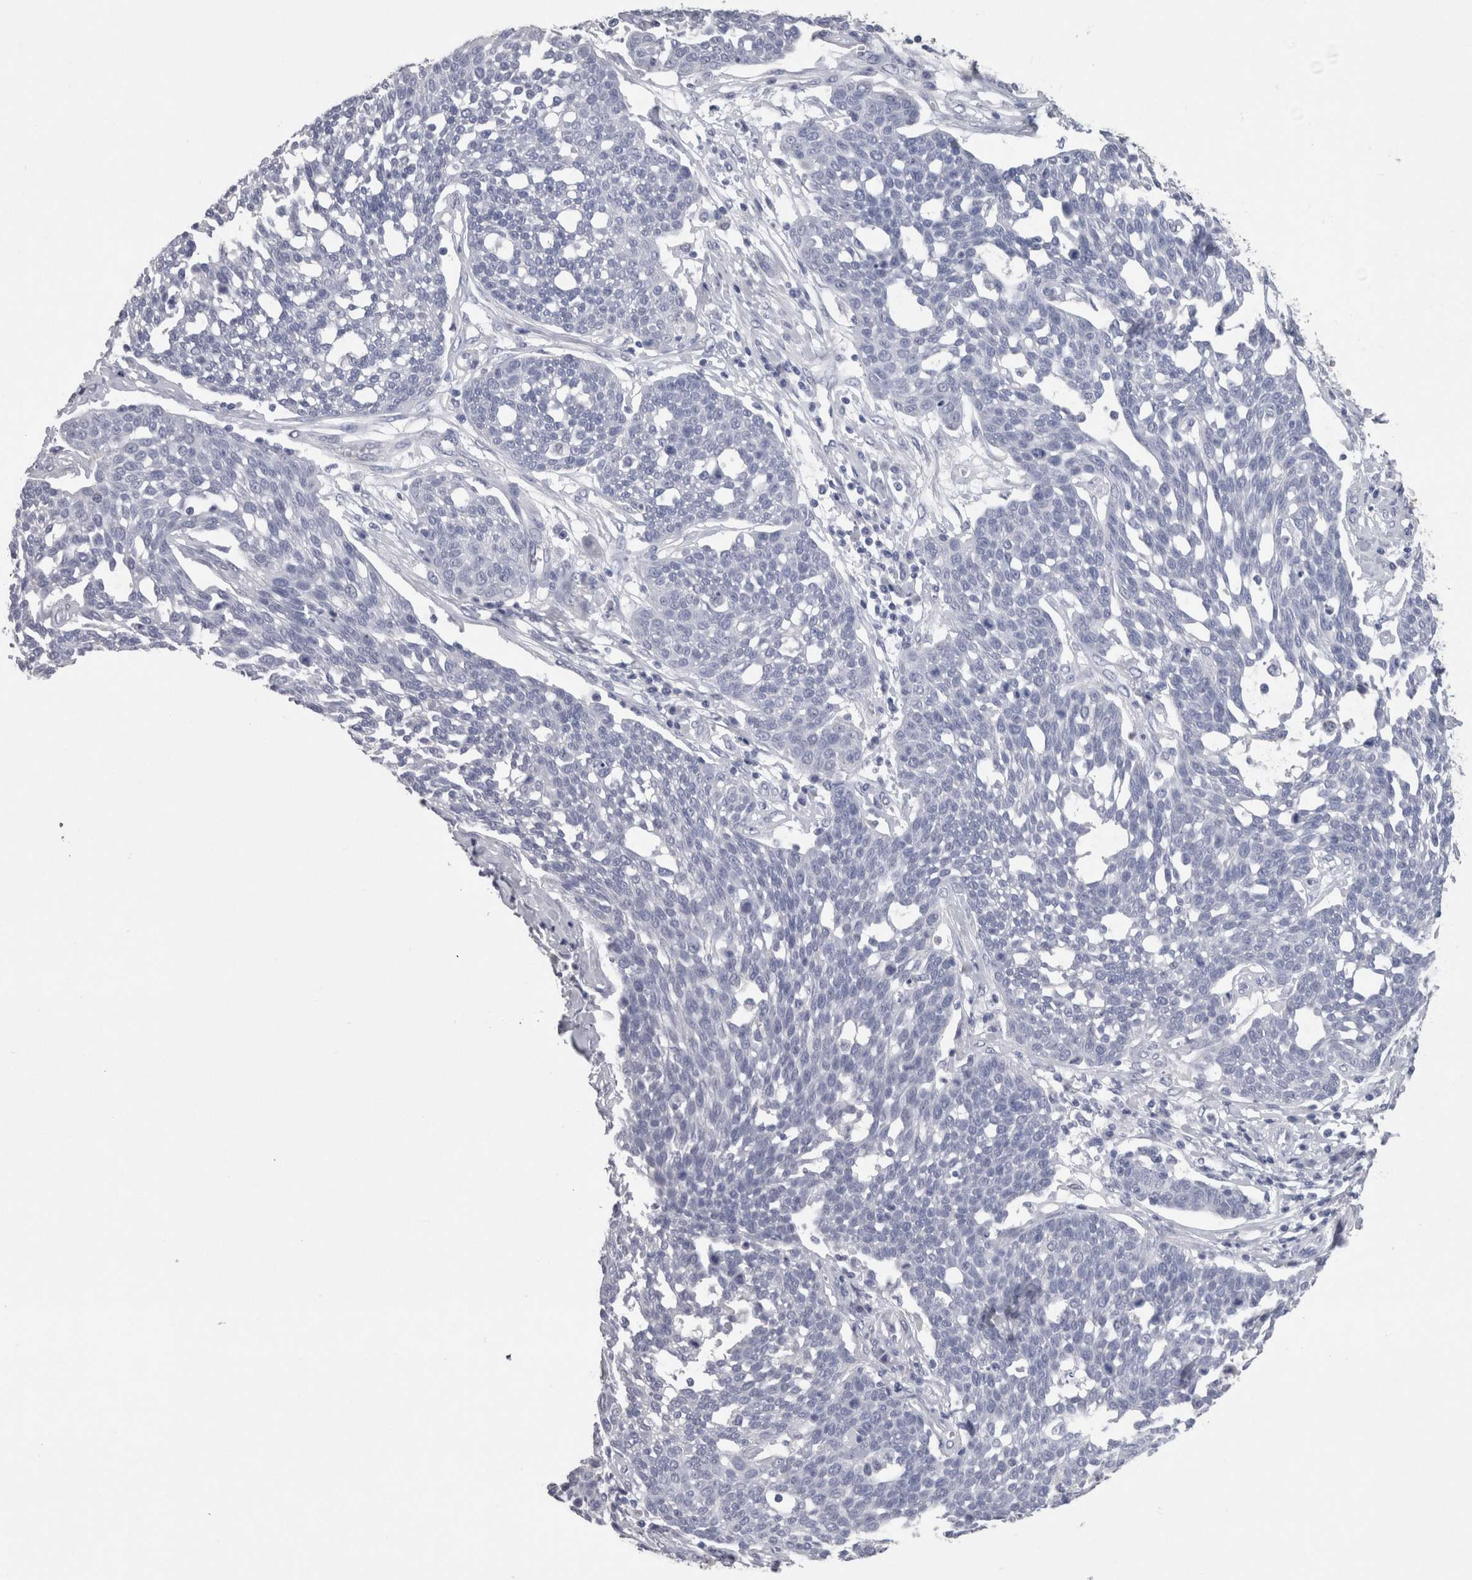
{"staining": {"intensity": "negative", "quantity": "none", "location": "none"}, "tissue": "cervical cancer", "cell_type": "Tumor cells", "image_type": "cancer", "snomed": [{"axis": "morphology", "description": "Squamous cell carcinoma, NOS"}, {"axis": "topography", "description": "Cervix"}], "caption": "The image exhibits no significant expression in tumor cells of cervical squamous cell carcinoma. (Stains: DAB immunohistochemistry (IHC) with hematoxylin counter stain, Microscopy: brightfield microscopy at high magnification).", "gene": "CA8", "patient": {"sex": "female", "age": 34}}